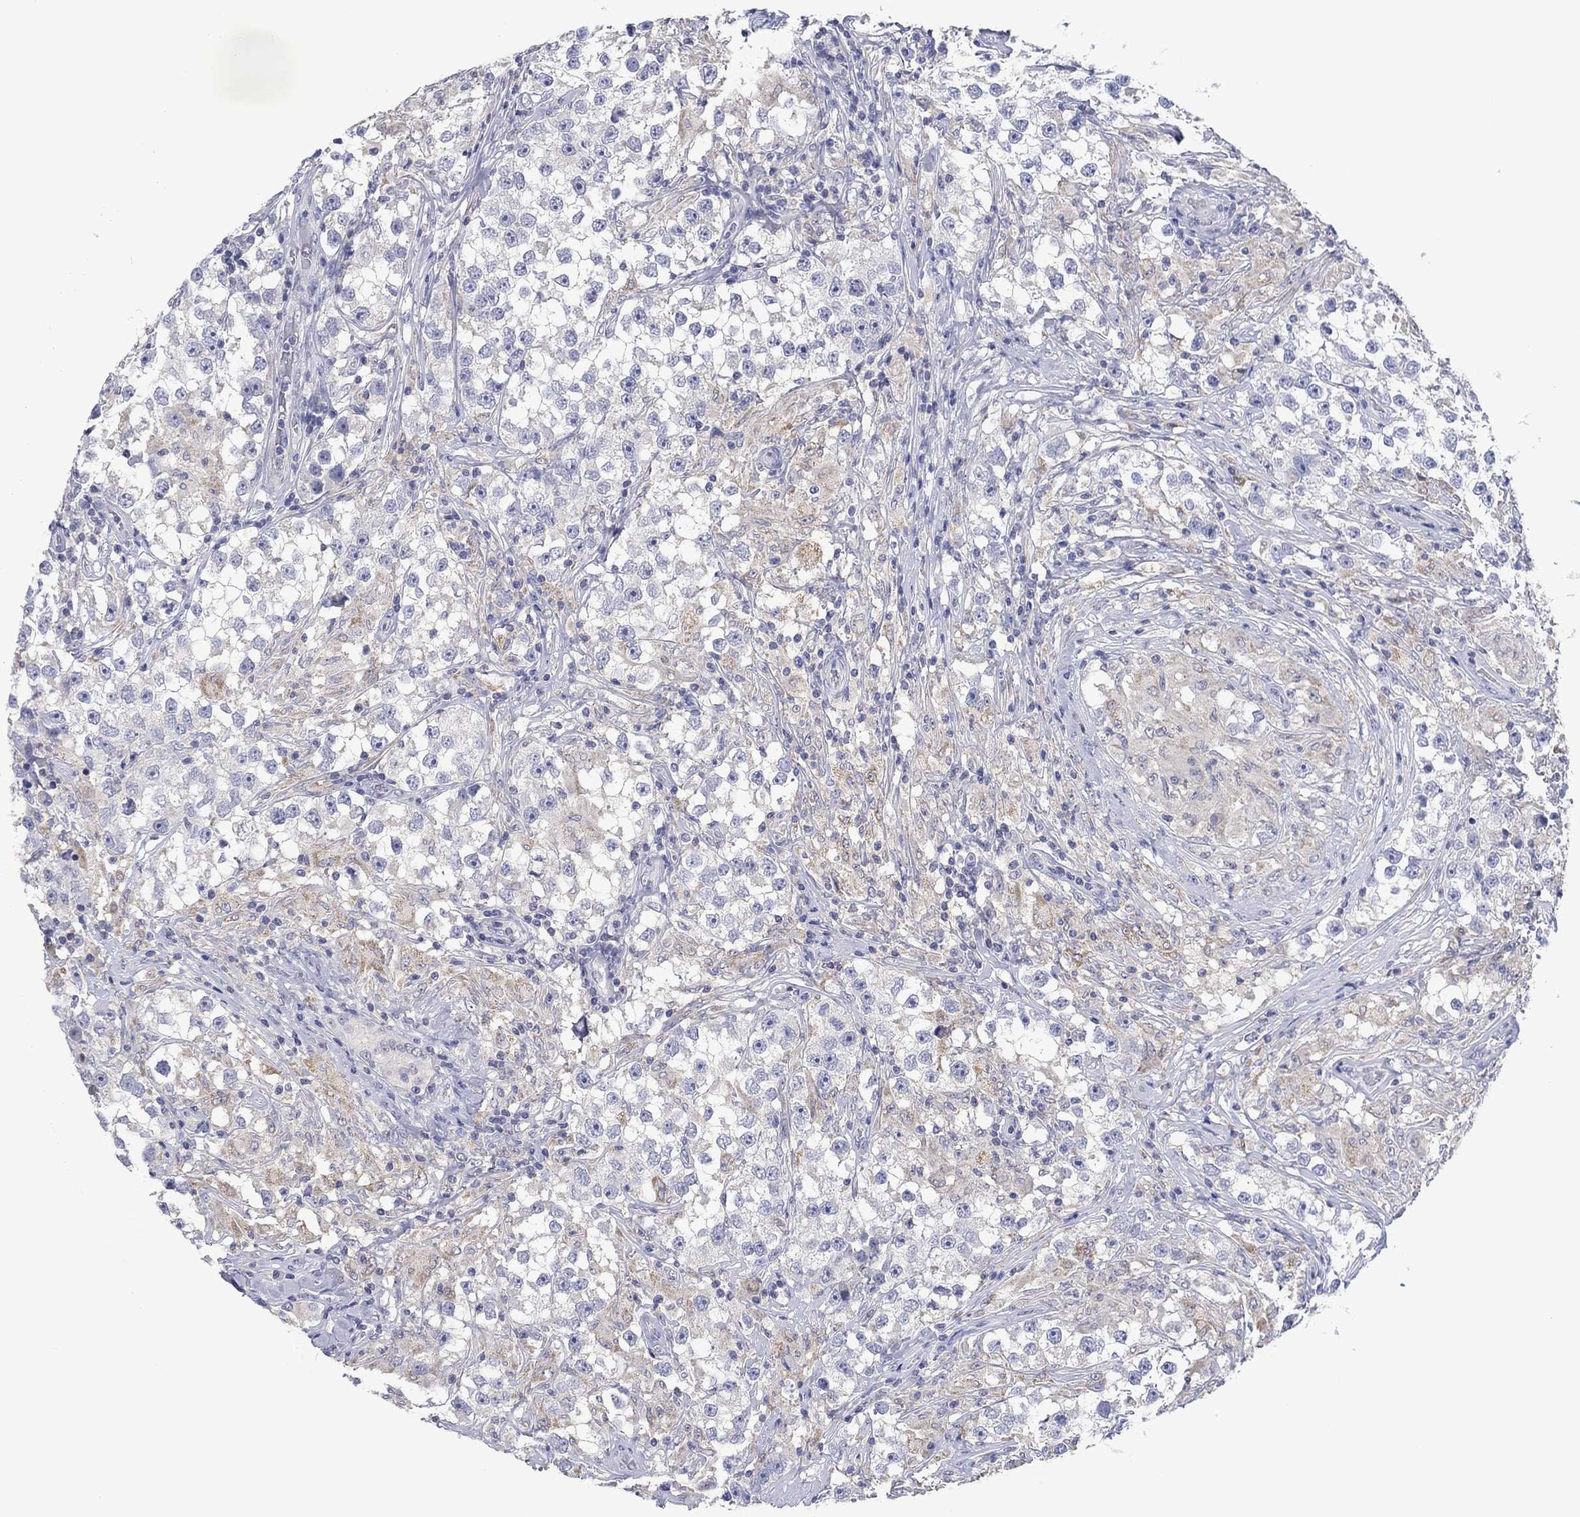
{"staining": {"intensity": "negative", "quantity": "none", "location": "none"}, "tissue": "testis cancer", "cell_type": "Tumor cells", "image_type": "cancer", "snomed": [{"axis": "morphology", "description": "Seminoma, NOS"}, {"axis": "topography", "description": "Testis"}], "caption": "A high-resolution micrograph shows immunohistochemistry (IHC) staining of testis cancer, which reveals no significant staining in tumor cells.", "gene": "FER1L6", "patient": {"sex": "male", "age": 46}}